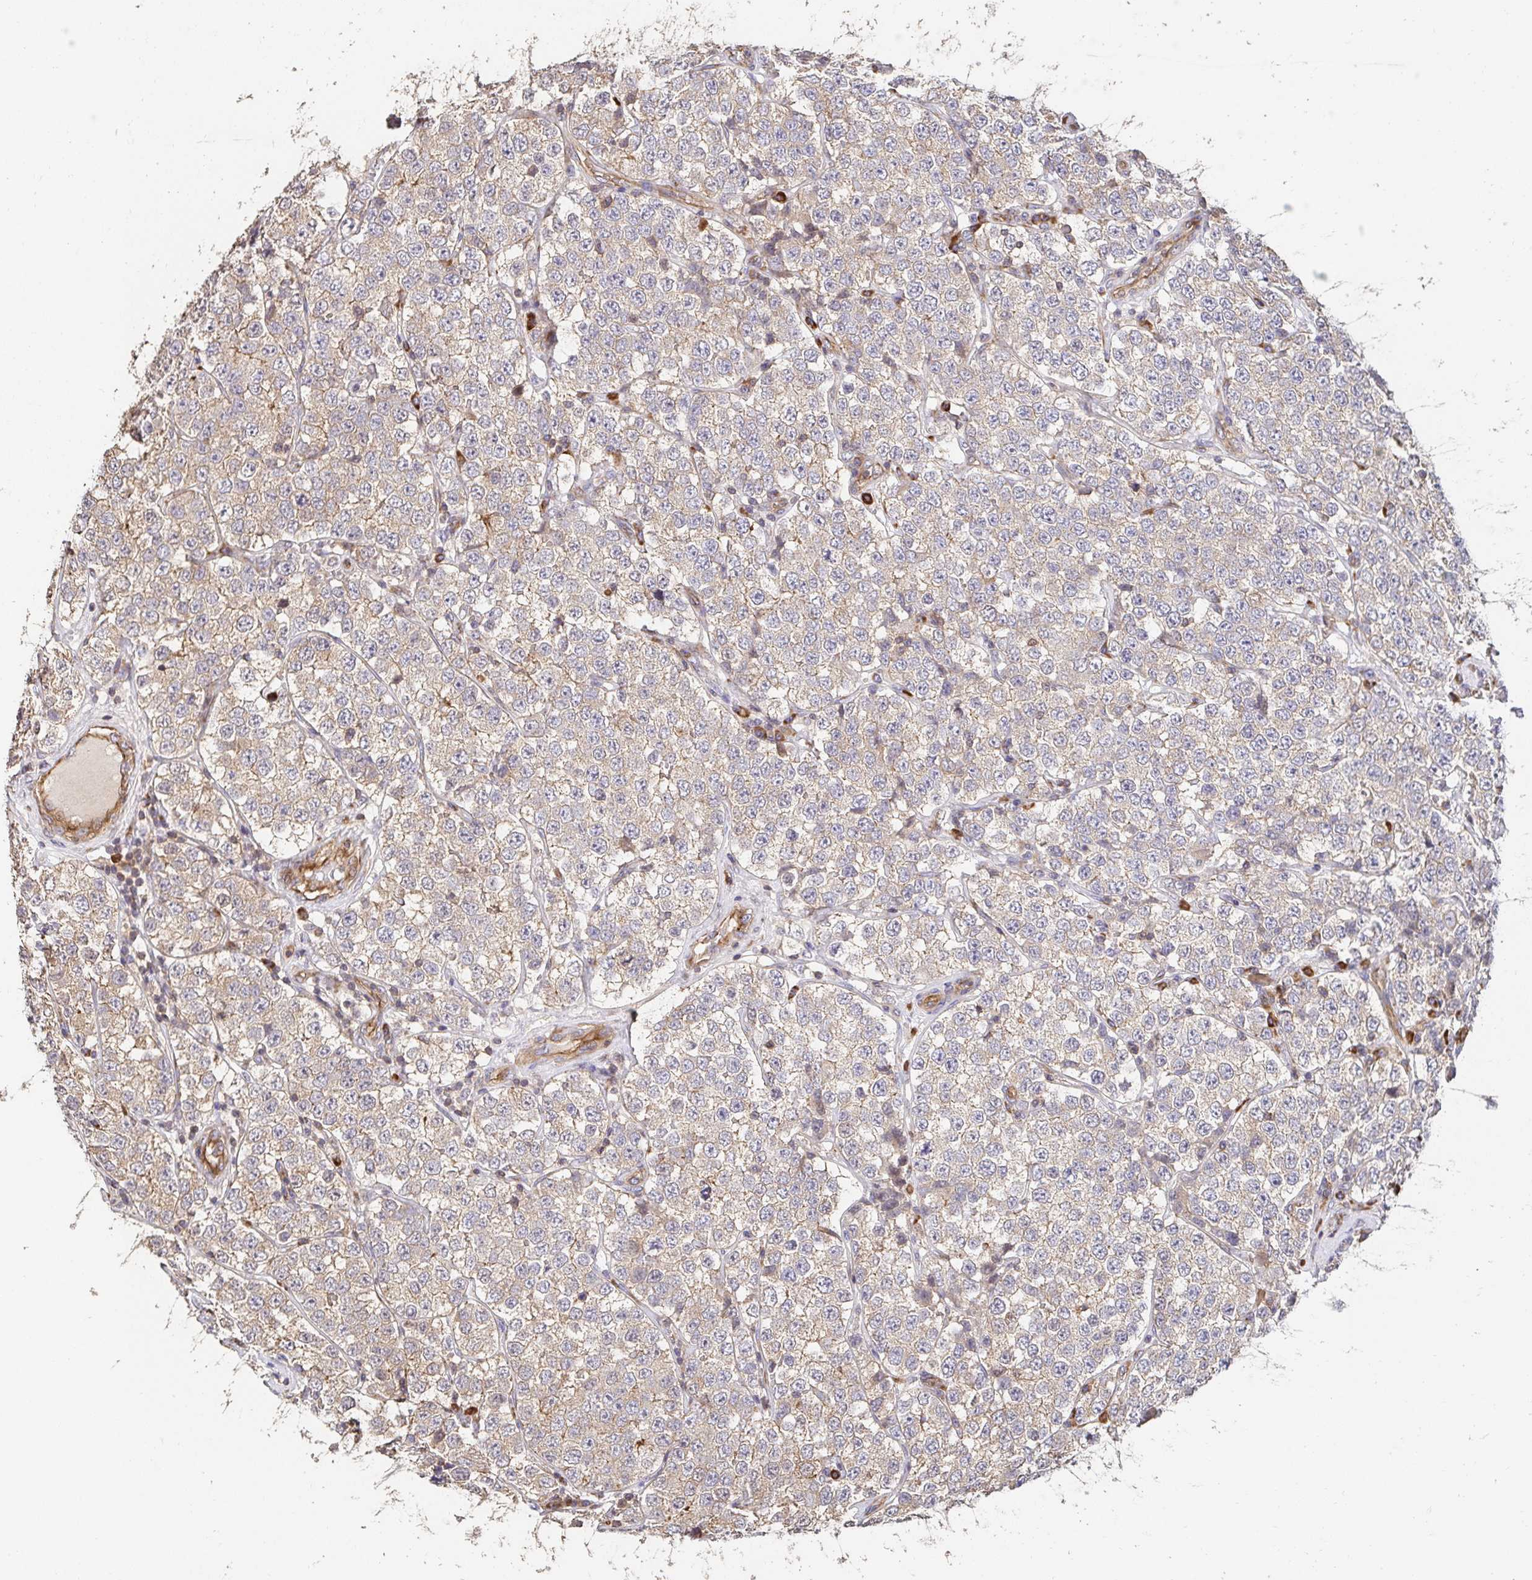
{"staining": {"intensity": "moderate", "quantity": "25%-75%", "location": "cytoplasmic/membranous"}, "tissue": "testis cancer", "cell_type": "Tumor cells", "image_type": "cancer", "snomed": [{"axis": "morphology", "description": "Seminoma, NOS"}, {"axis": "topography", "description": "Testis"}], "caption": "An immunohistochemistry (IHC) micrograph of tumor tissue is shown. Protein staining in brown shows moderate cytoplasmic/membranous positivity in testis seminoma within tumor cells. (brown staining indicates protein expression, while blue staining denotes nuclei).", "gene": "APBB1", "patient": {"sex": "male", "age": 34}}